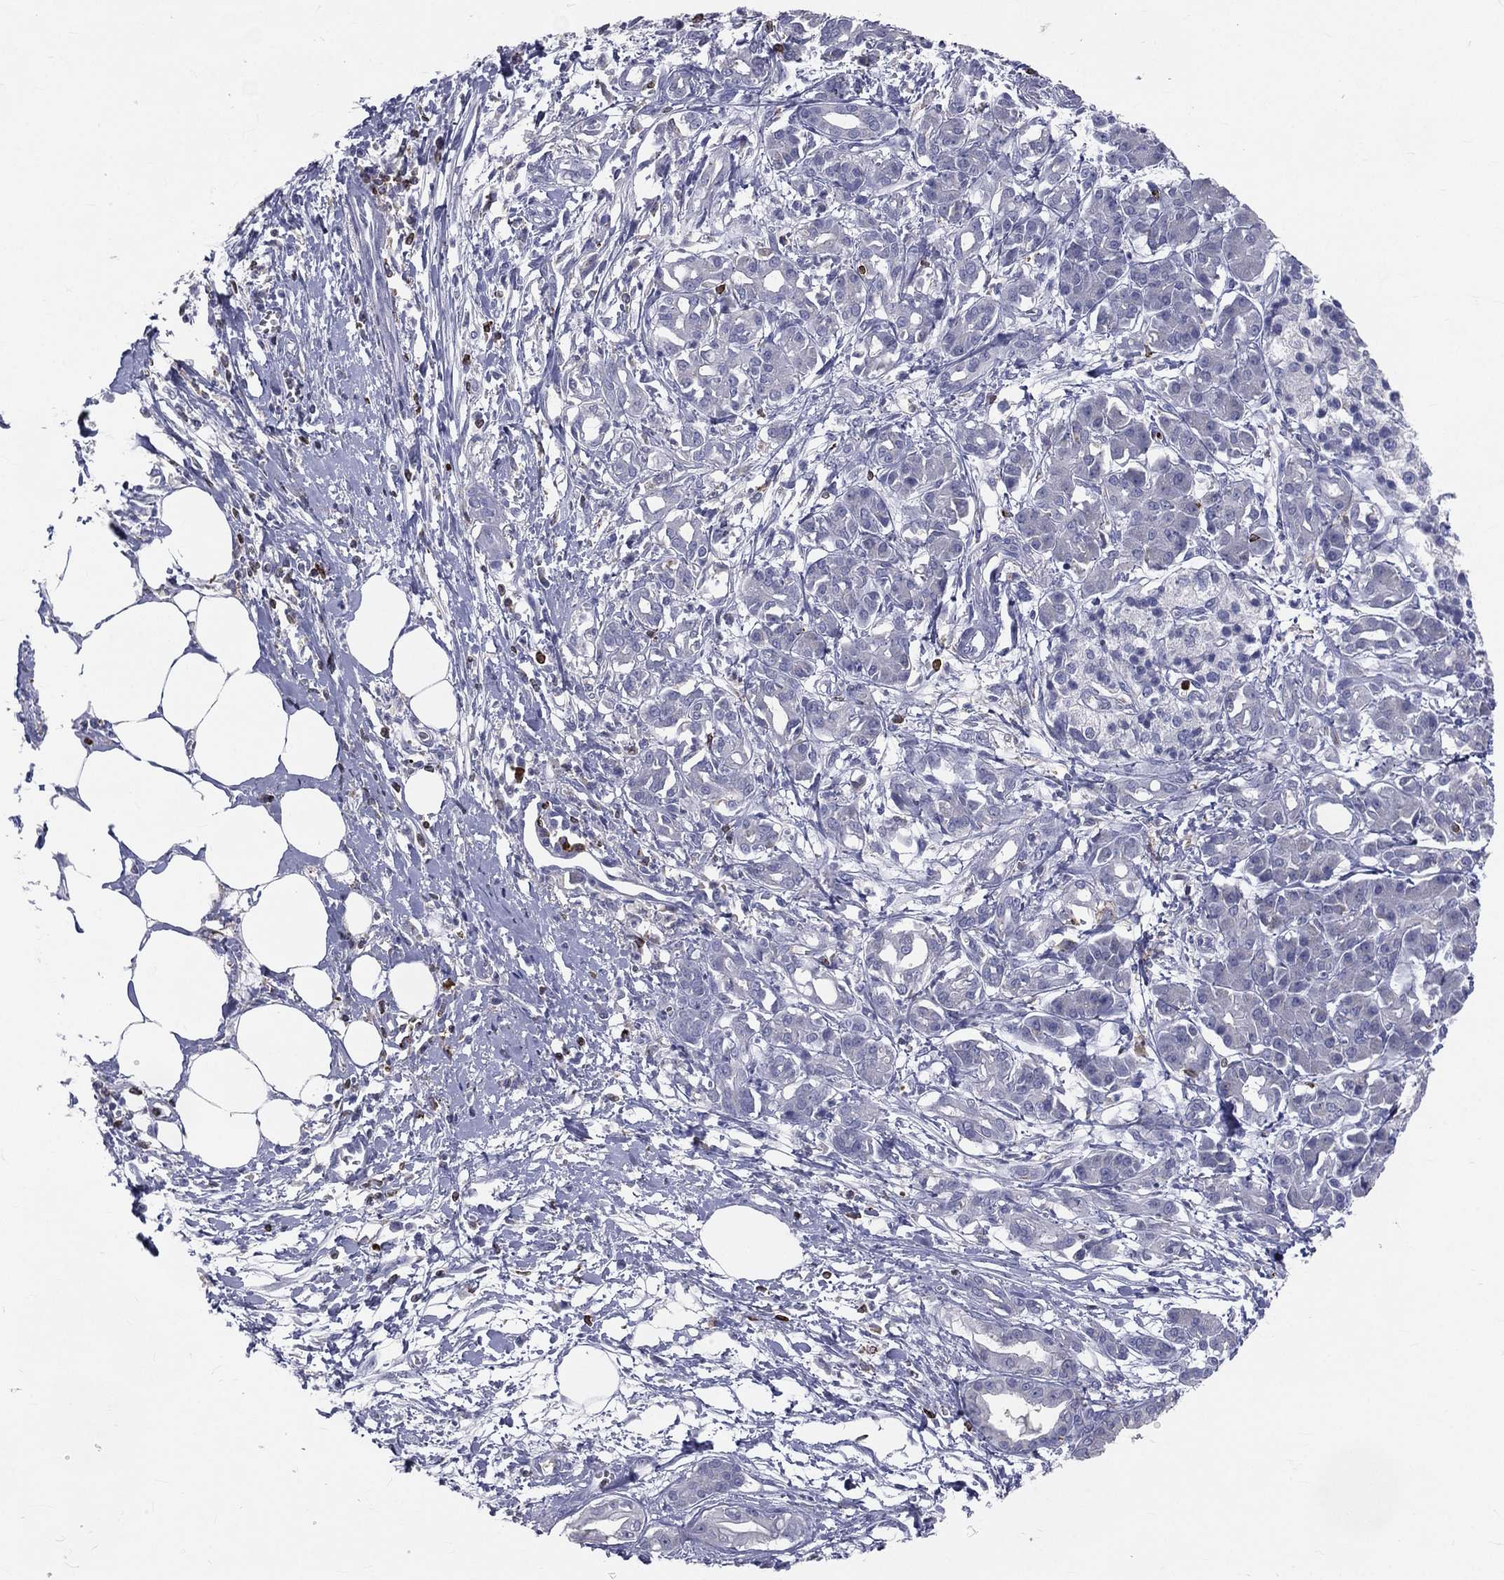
{"staining": {"intensity": "negative", "quantity": "none", "location": "none"}, "tissue": "pancreatic cancer", "cell_type": "Tumor cells", "image_type": "cancer", "snomed": [{"axis": "morphology", "description": "Adenocarcinoma, NOS"}, {"axis": "topography", "description": "Pancreas"}], "caption": "This is a photomicrograph of immunohistochemistry (IHC) staining of pancreatic cancer, which shows no expression in tumor cells.", "gene": "CTSW", "patient": {"sex": "male", "age": 72}}